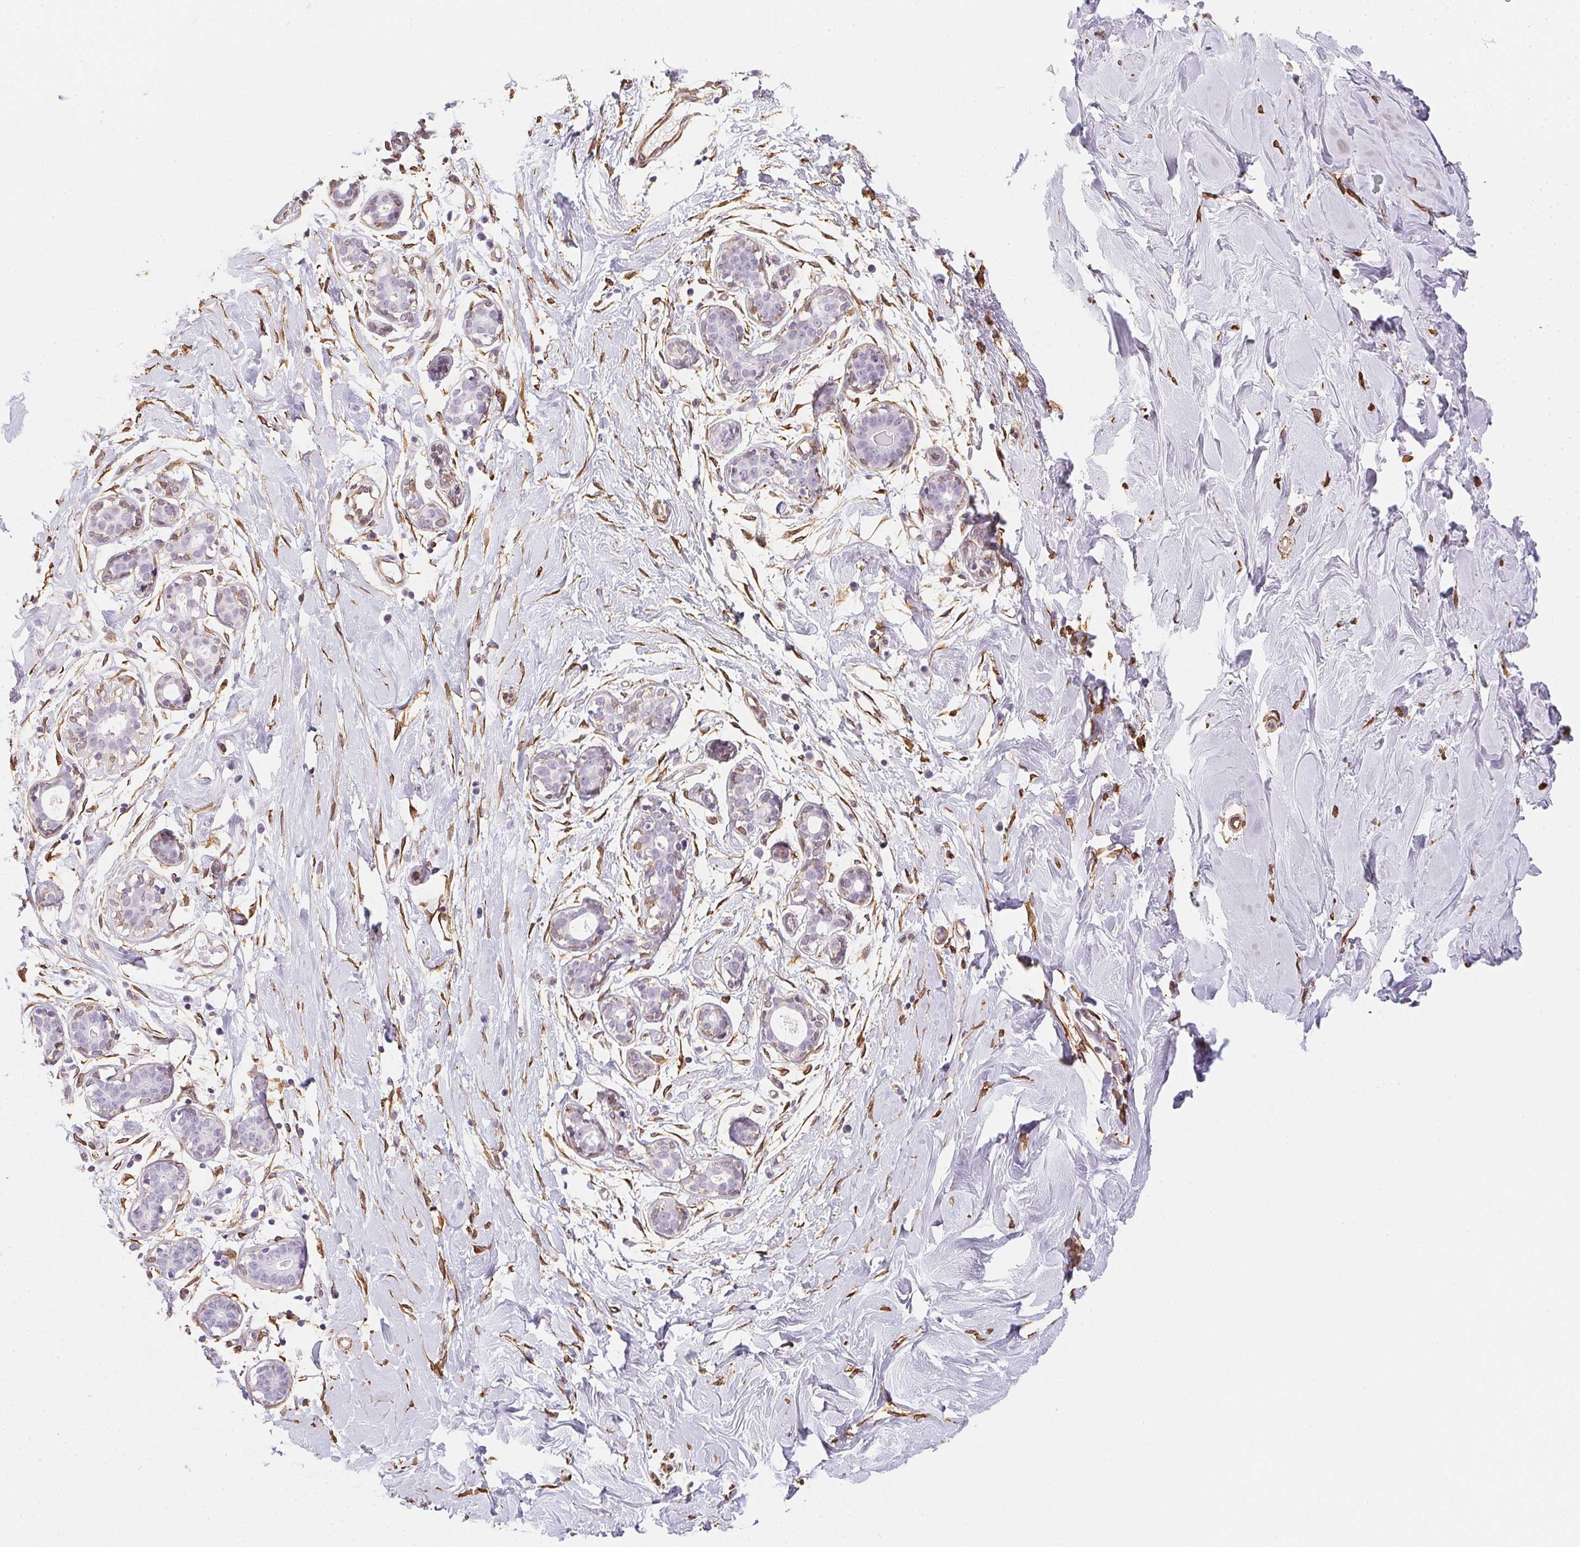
{"staining": {"intensity": "negative", "quantity": "none", "location": "none"}, "tissue": "breast", "cell_type": "Adipocytes", "image_type": "normal", "snomed": [{"axis": "morphology", "description": "Normal tissue, NOS"}, {"axis": "topography", "description": "Breast"}], "caption": "Micrograph shows no protein positivity in adipocytes of unremarkable breast. (DAB immunohistochemistry (IHC) with hematoxylin counter stain).", "gene": "RSBN1", "patient": {"sex": "female", "age": 27}}